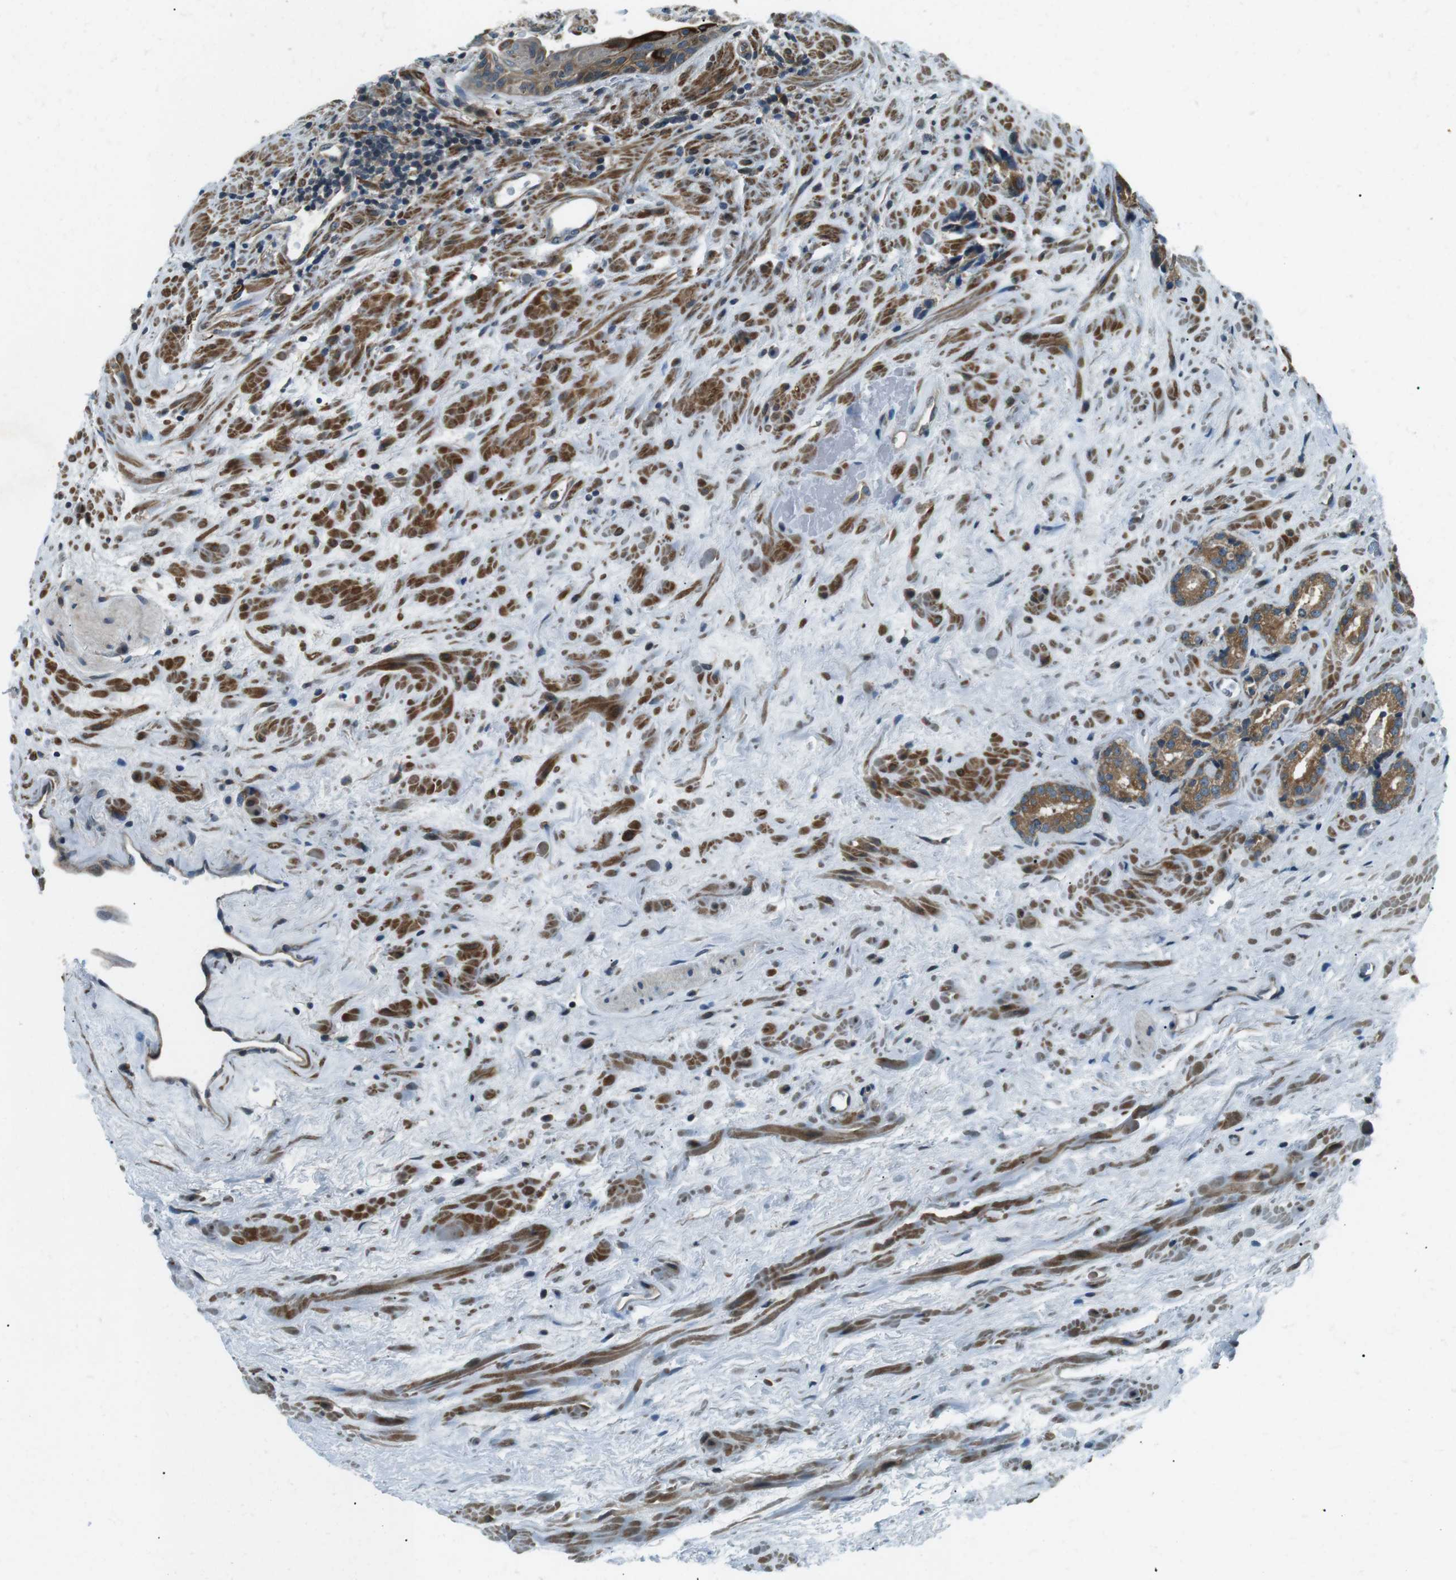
{"staining": {"intensity": "strong", "quantity": ">75%", "location": "cytoplasmic/membranous"}, "tissue": "prostate cancer", "cell_type": "Tumor cells", "image_type": "cancer", "snomed": [{"axis": "morphology", "description": "Adenocarcinoma, High grade"}, {"axis": "topography", "description": "Prostate"}], "caption": "Prostate cancer (high-grade adenocarcinoma) stained for a protein displays strong cytoplasmic/membranous positivity in tumor cells. (DAB IHC, brown staining for protein, blue staining for nuclei).", "gene": "TMEM74", "patient": {"sex": "male", "age": 71}}